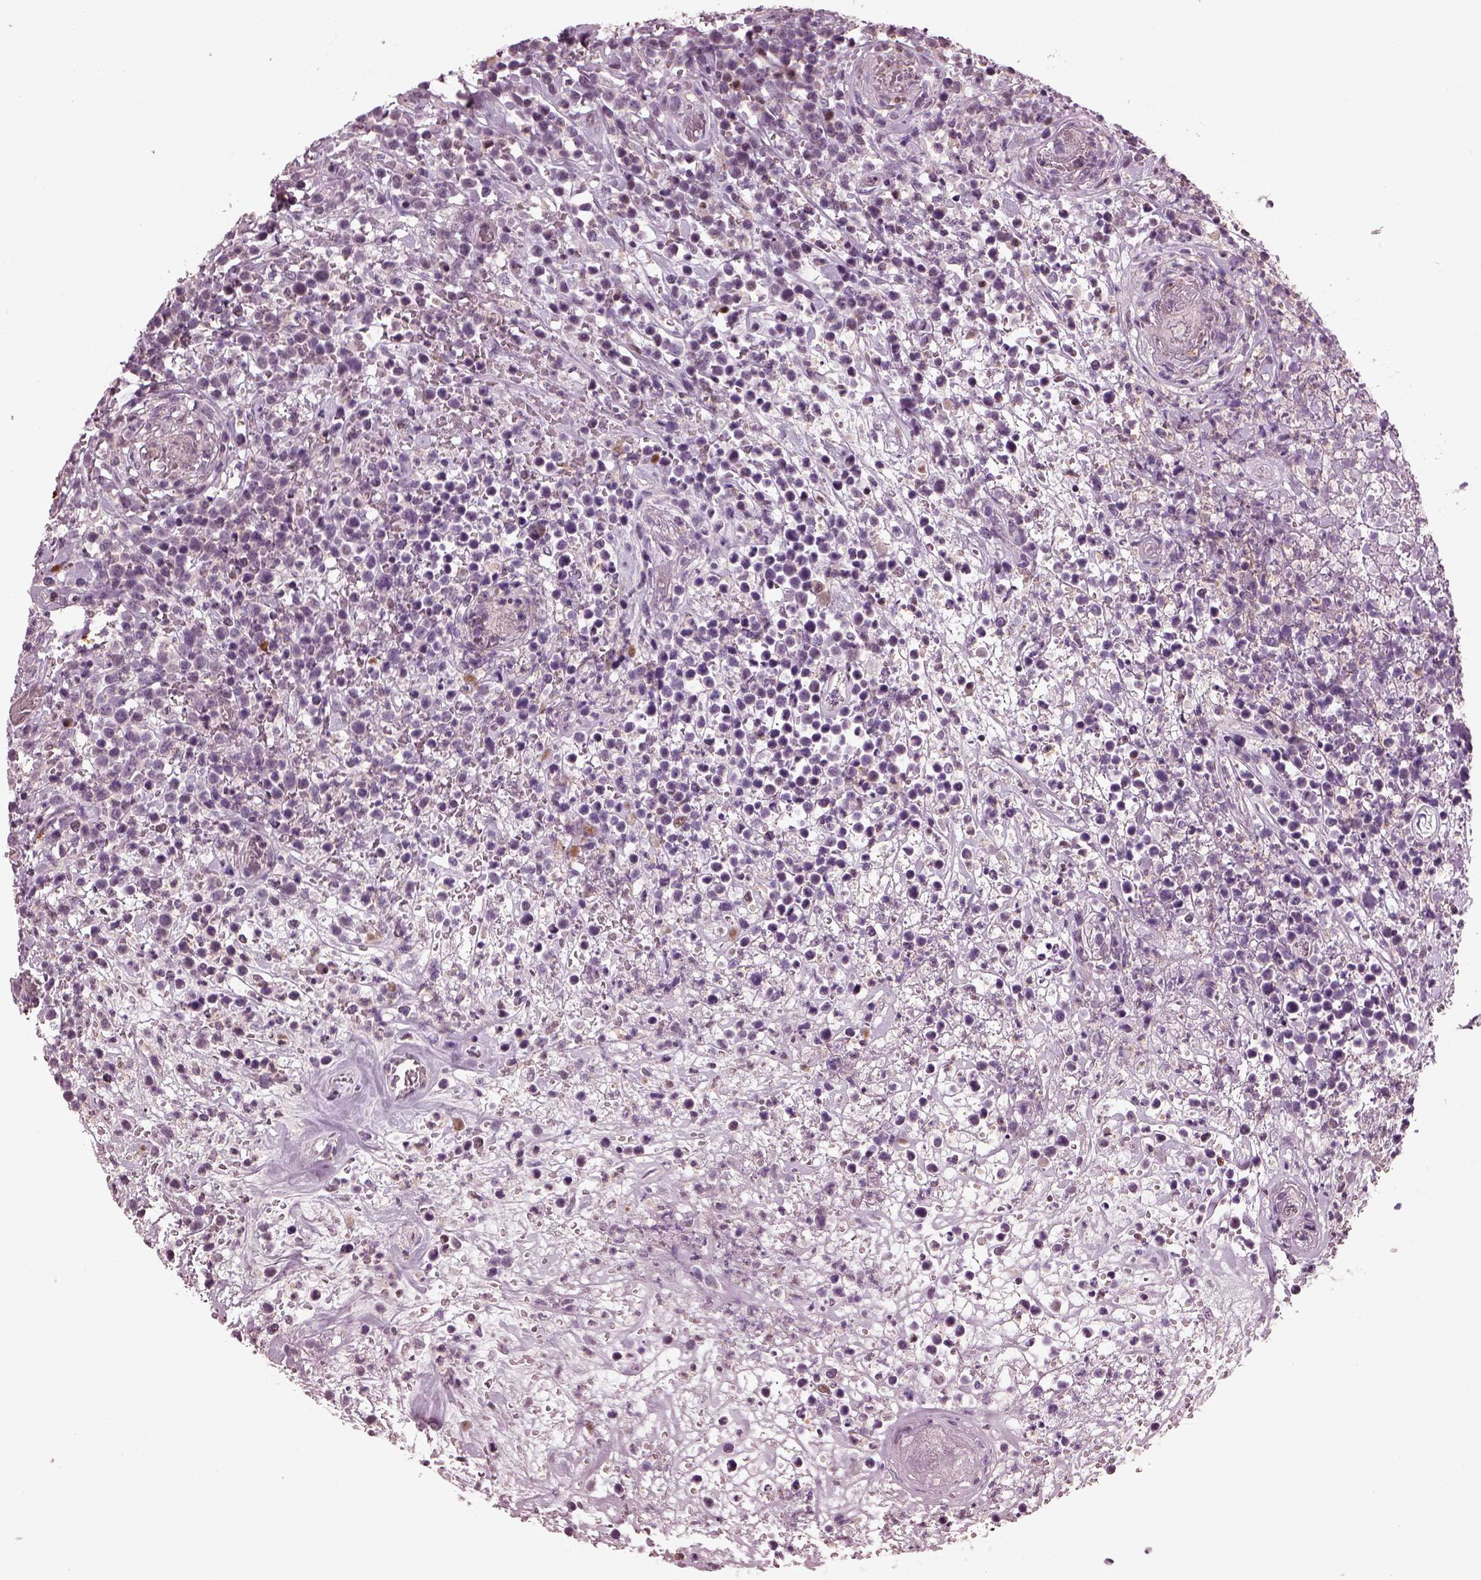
{"staining": {"intensity": "negative", "quantity": "none", "location": "none"}, "tissue": "lymphoma", "cell_type": "Tumor cells", "image_type": "cancer", "snomed": [{"axis": "morphology", "description": "Malignant lymphoma, non-Hodgkin's type, High grade"}, {"axis": "topography", "description": "Soft tissue"}], "caption": "Tumor cells show no significant protein expression in lymphoma.", "gene": "BFSP1", "patient": {"sex": "female", "age": 56}}